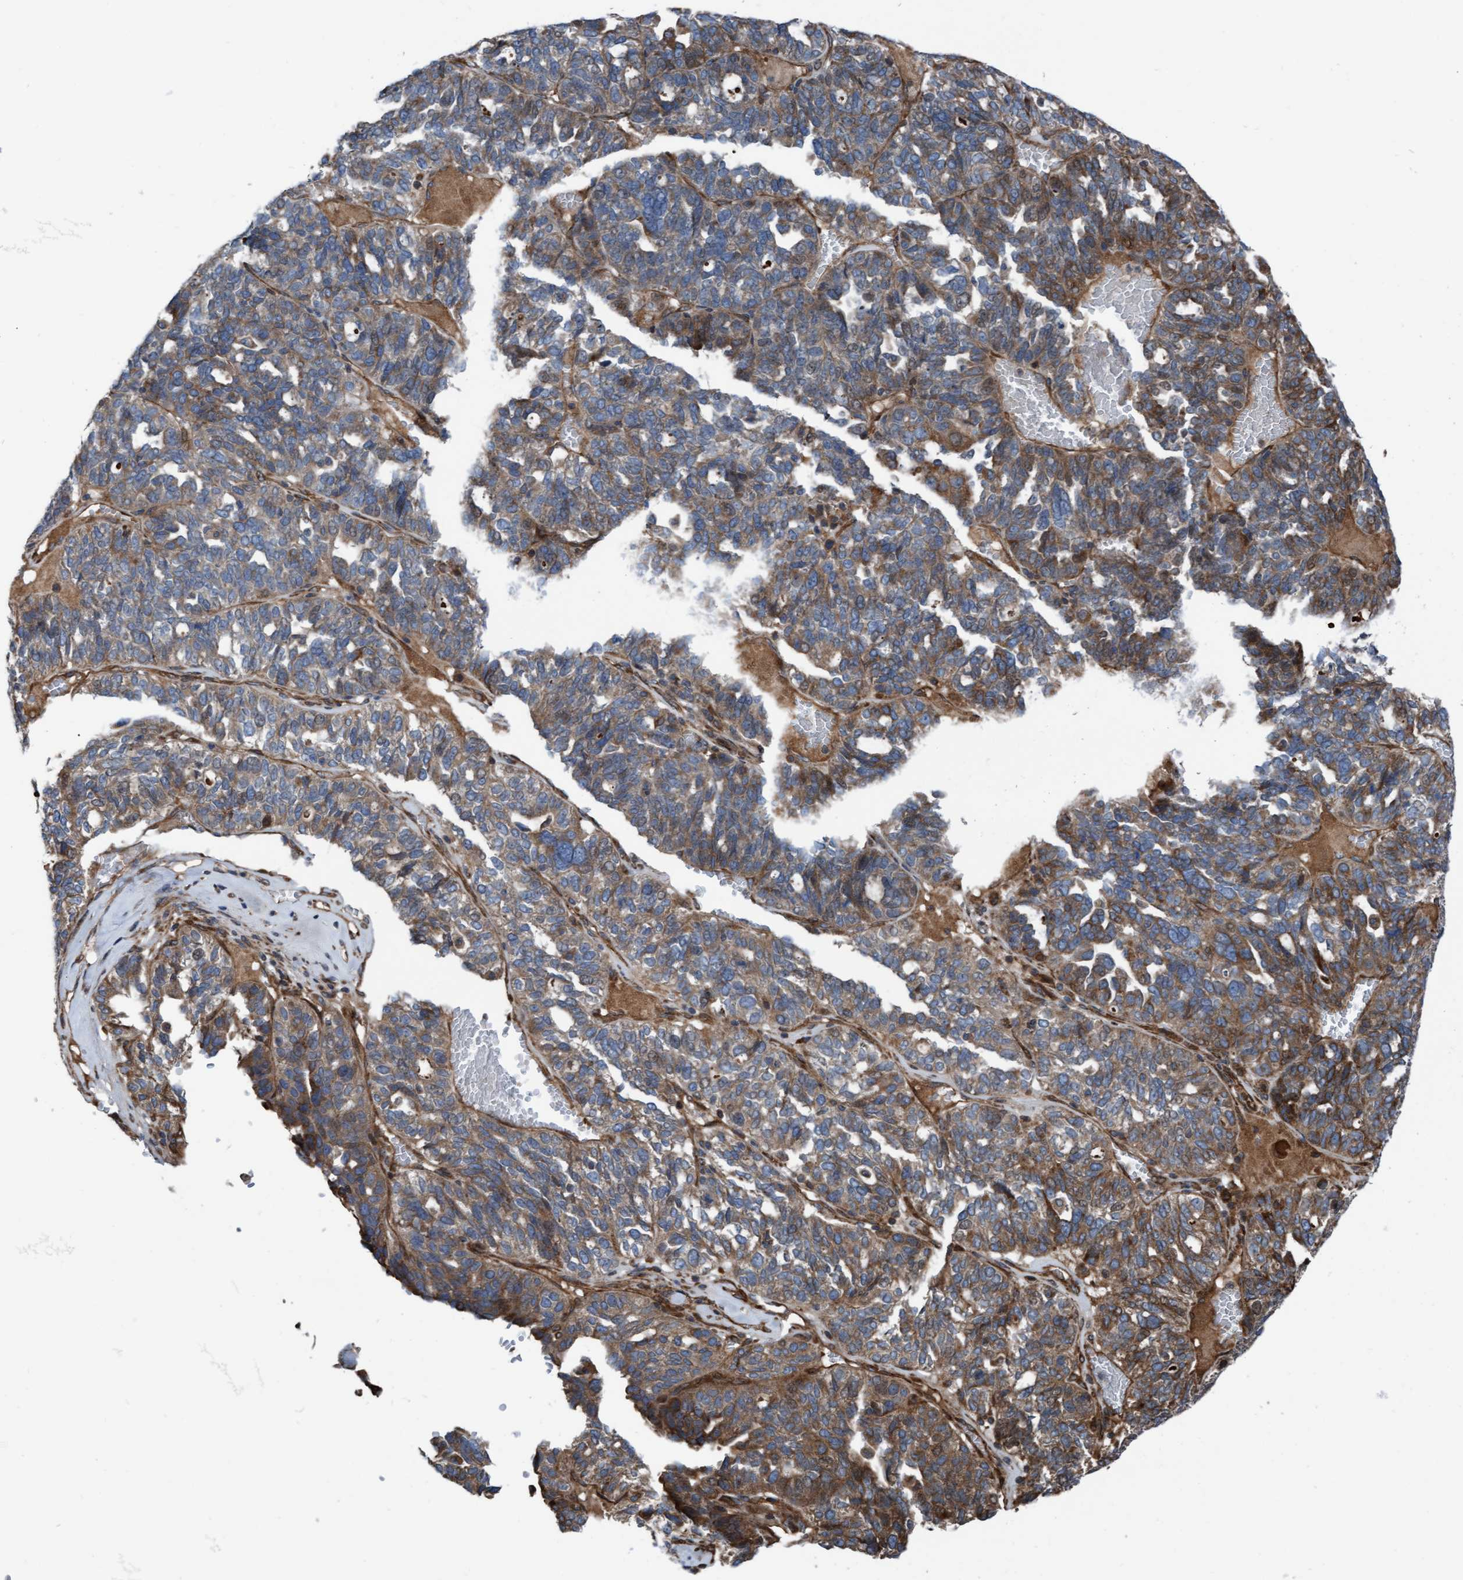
{"staining": {"intensity": "moderate", "quantity": ">75%", "location": "cytoplasmic/membranous"}, "tissue": "ovarian cancer", "cell_type": "Tumor cells", "image_type": "cancer", "snomed": [{"axis": "morphology", "description": "Cystadenocarcinoma, serous, NOS"}, {"axis": "topography", "description": "Ovary"}], "caption": "Serous cystadenocarcinoma (ovarian) stained with a protein marker shows moderate staining in tumor cells.", "gene": "RAP1GAP2", "patient": {"sex": "female", "age": 59}}